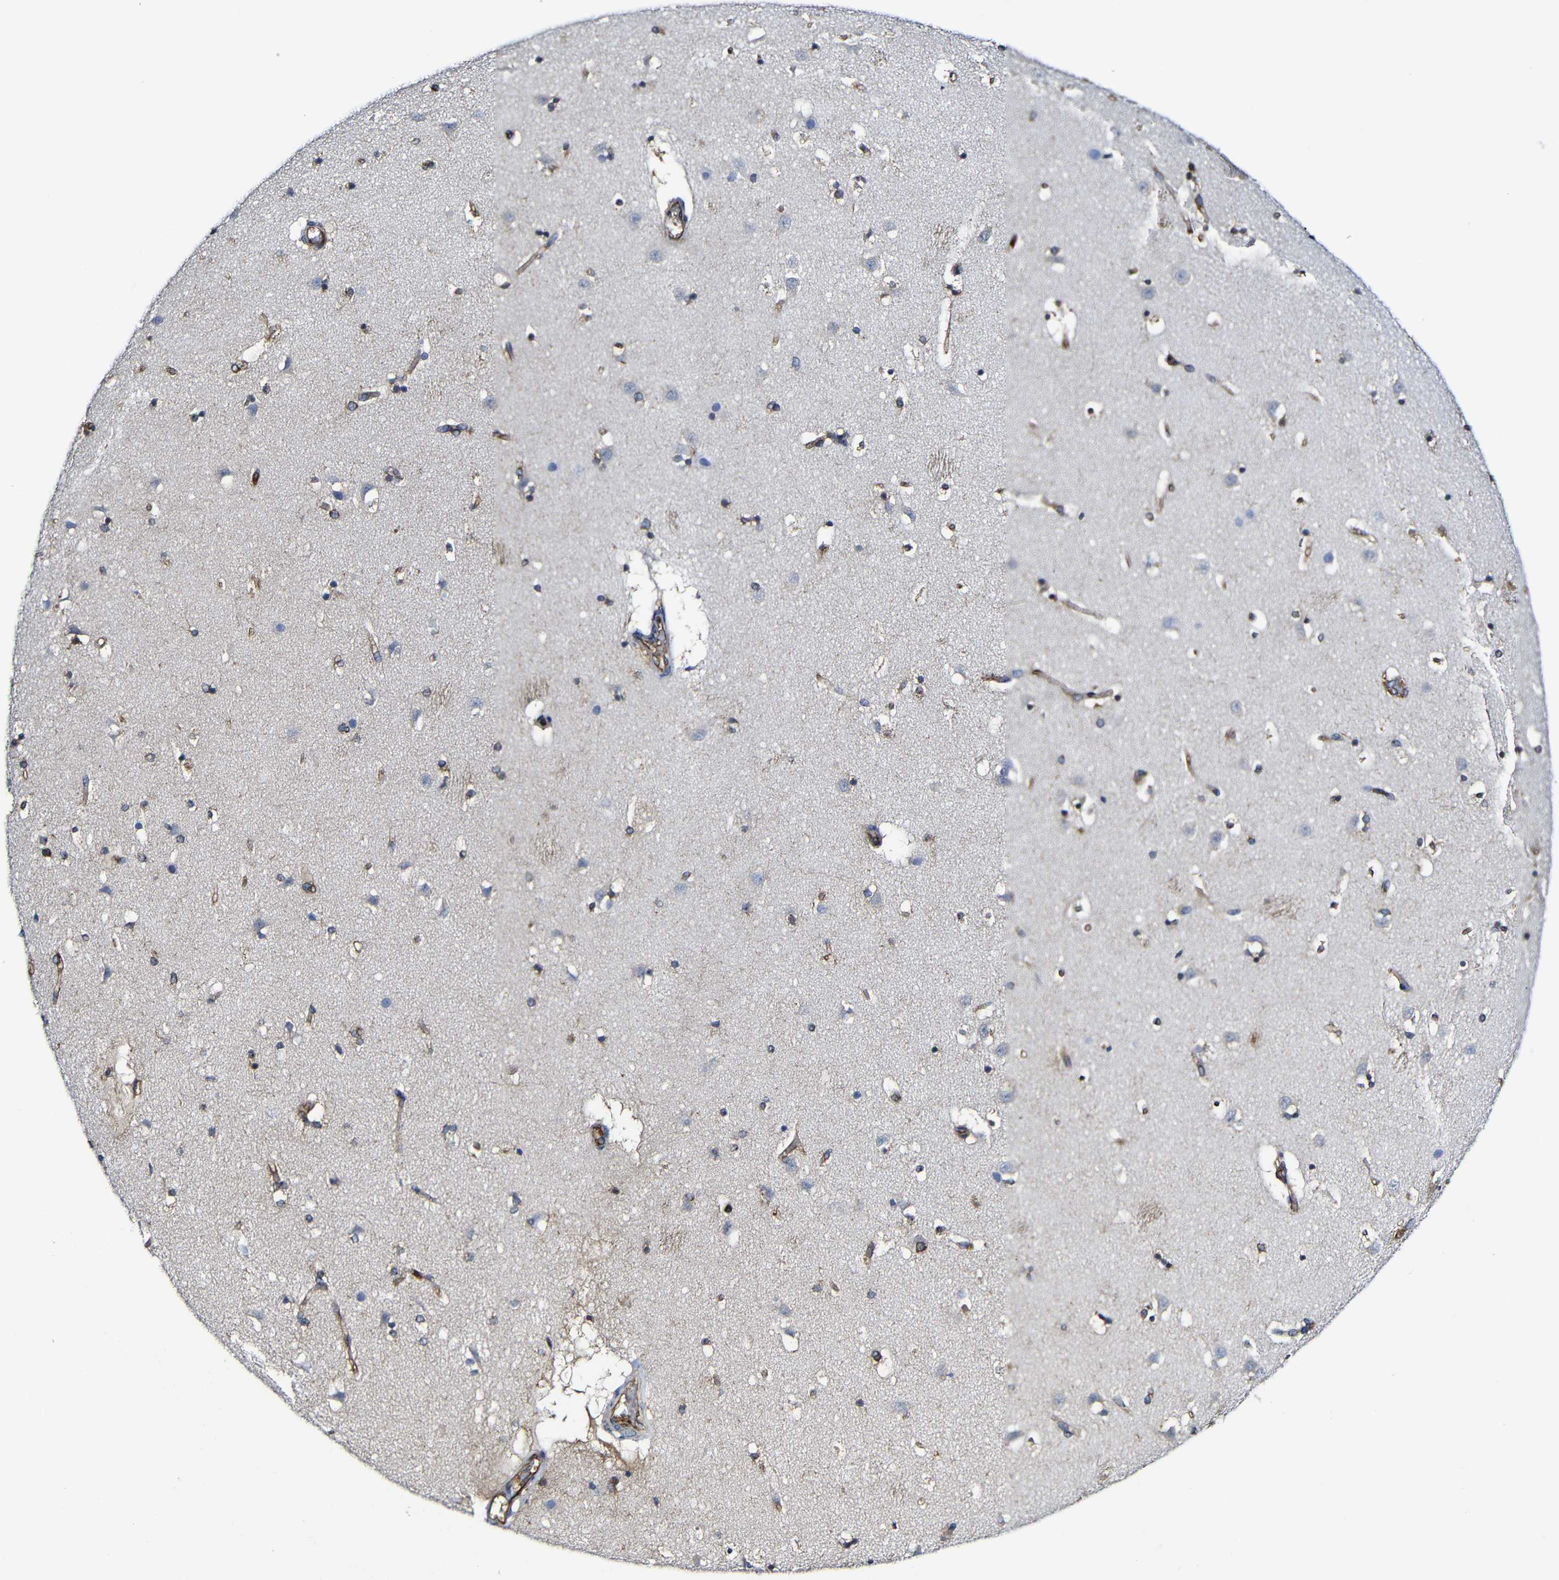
{"staining": {"intensity": "moderate", "quantity": "25%-75%", "location": "cytoplasmic/membranous"}, "tissue": "caudate", "cell_type": "Glial cells", "image_type": "normal", "snomed": [{"axis": "morphology", "description": "Normal tissue, NOS"}, {"axis": "topography", "description": "Lateral ventricle wall"}], "caption": "This photomicrograph displays unremarkable caudate stained with immunohistochemistry (IHC) to label a protein in brown. The cytoplasmic/membranous of glial cells show moderate positivity for the protein. Nuclei are counter-stained blue.", "gene": "MSN", "patient": {"sex": "male", "age": 45}}